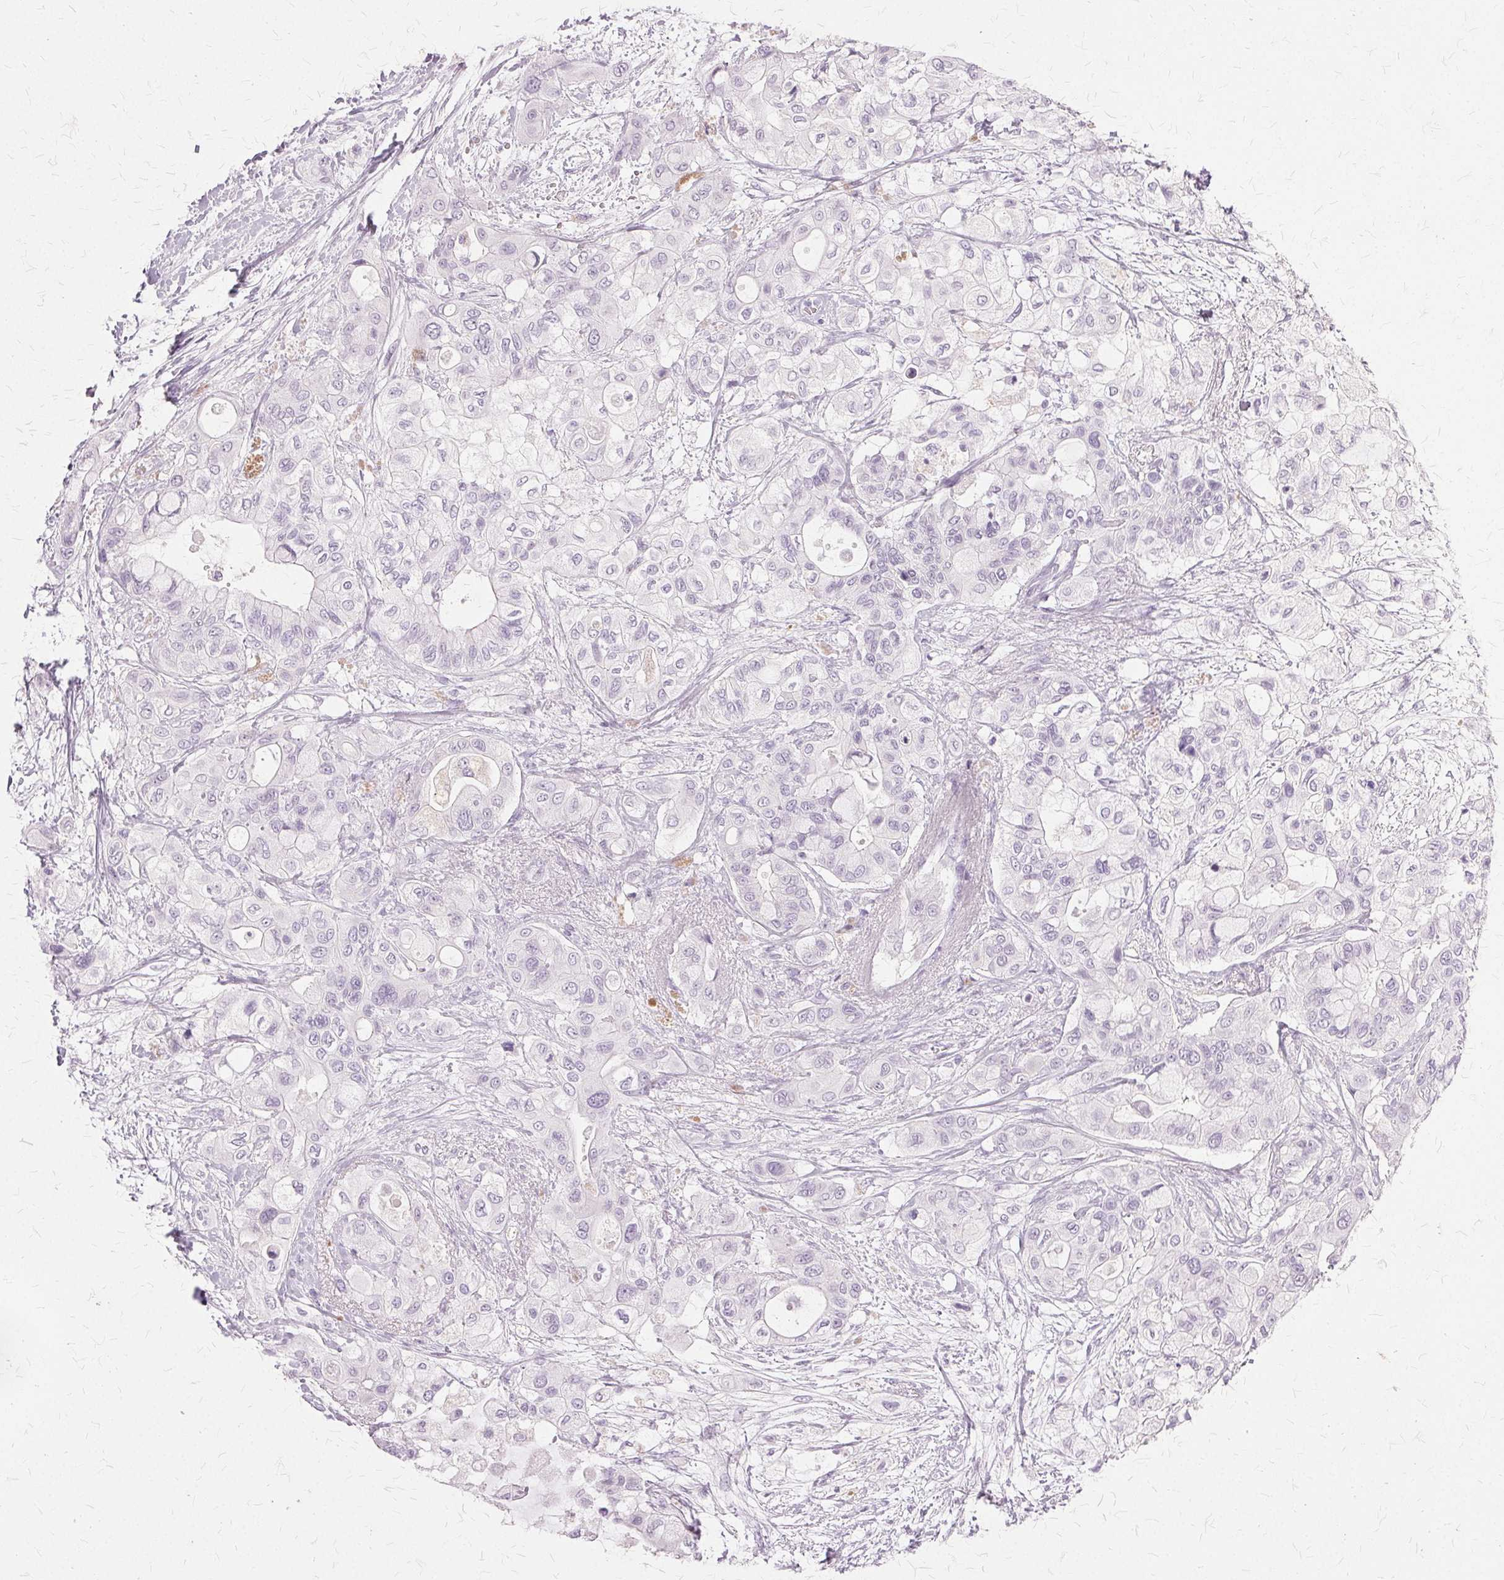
{"staining": {"intensity": "negative", "quantity": "none", "location": "none"}, "tissue": "pancreatic cancer", "cell_type": "Tumor cells", "image_type": "cancer", "snomed": [{"axis": "morphology", "description": "Adenocarcinoma, NOS"}, {"axis": "topography", "description": "Pancreas"}], "caption": "High magnification brightfield microscopy of adenocarcinoma (pancreatic) stained with DAB (brown) and counterstained with hematoxylin (blue): tumor cells show no significant staining. Brightfield microscopy of immunohistochemistry stained with DAB (brown) and hematoxylin (blue), captured at high magnification.", "gene": "SLC45A3", "patient": {"sex": "male", "age": 71}}